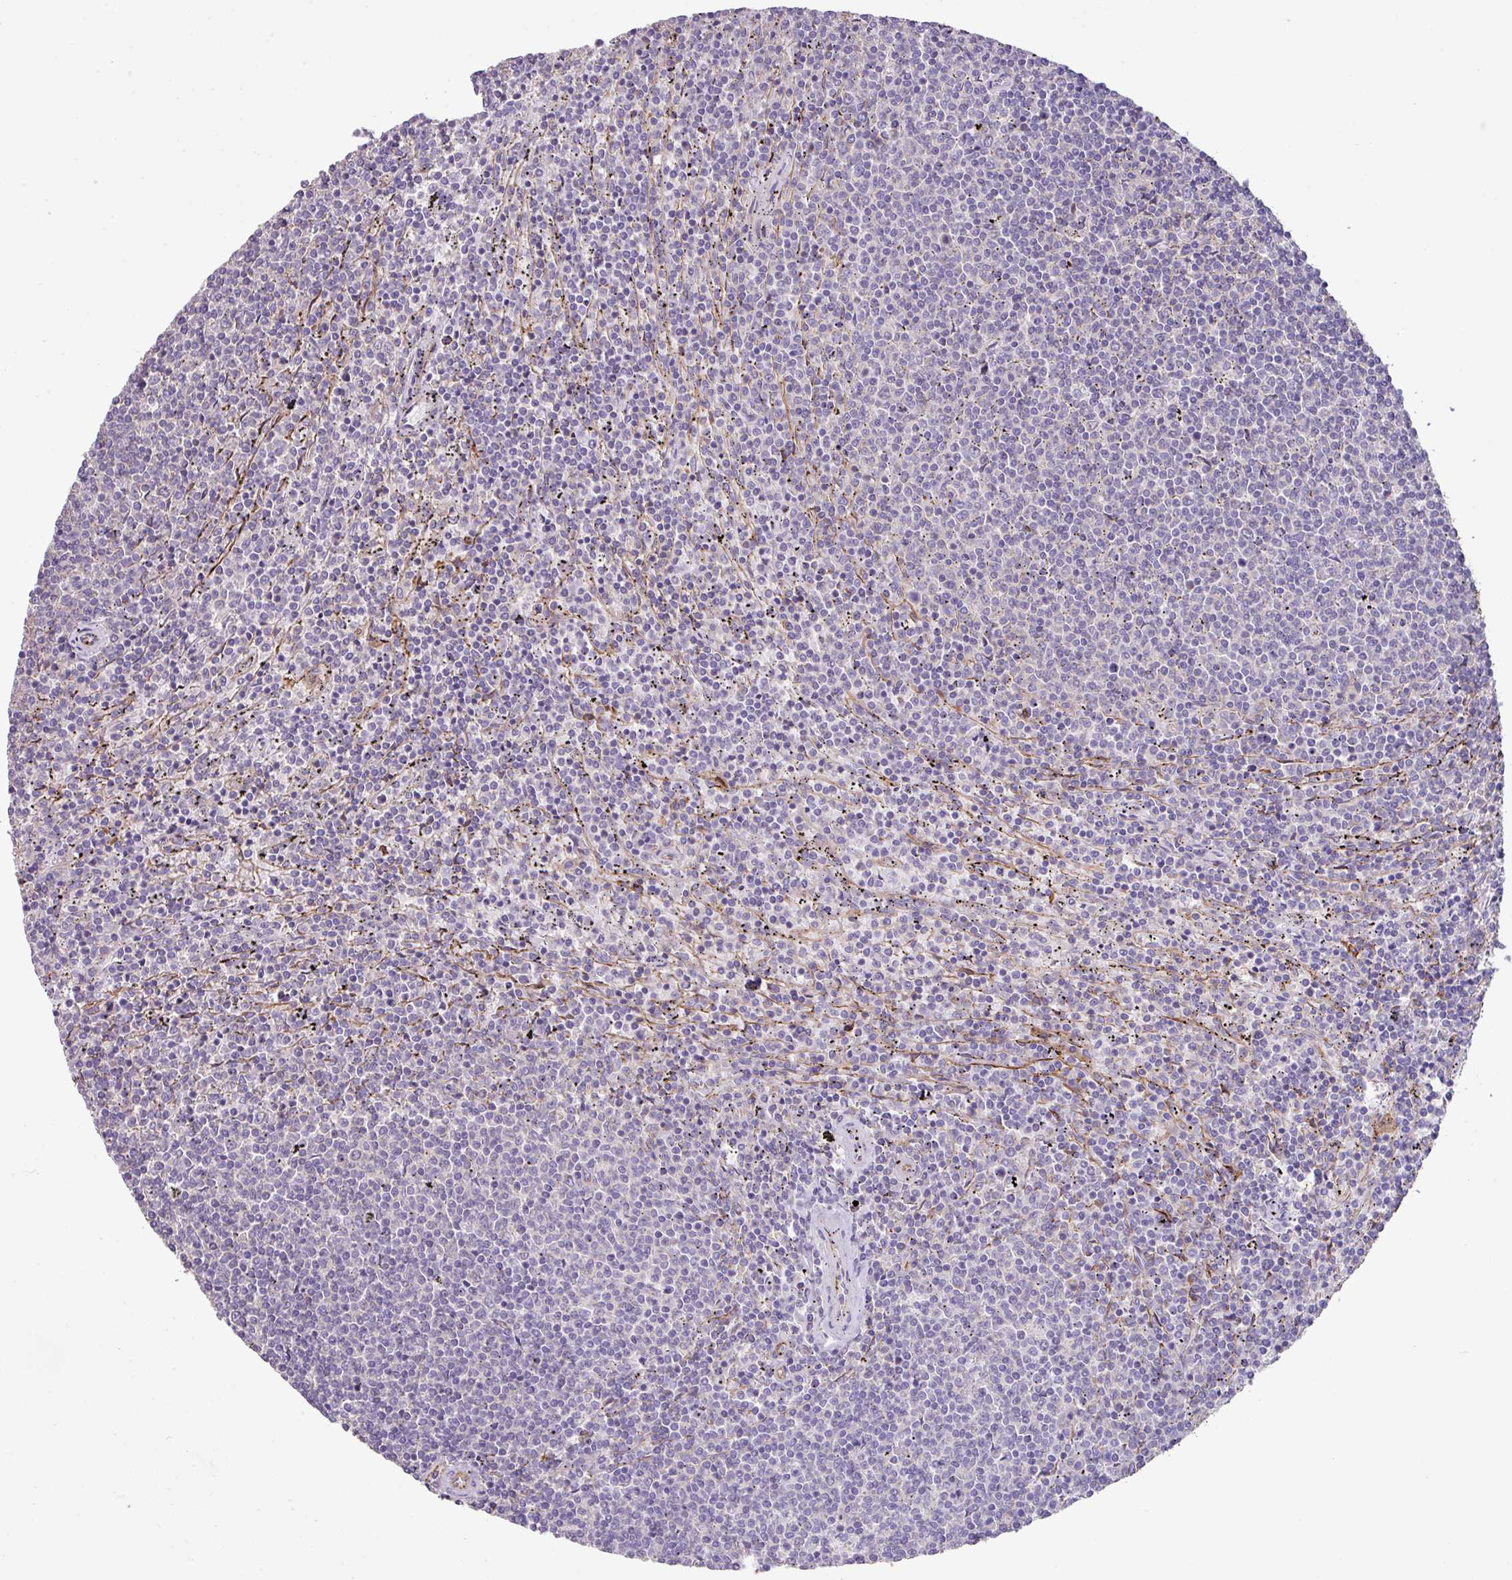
{"staining": {"intensity": "negative", "quantity": "none", "location": "none"}, "tissue": "lymphoma", "cell_type": "Tumor cells", "image_type": "cancer", "snomed": [{"axis": "morphology", "description": "Malignant lymphoma, non-Hodgkin's type, Low grade"}, {"axis": "topography", "description": "Spleen"}], "caption": "IHC histopathology image of neoplastic tissue: lymphoma stained with DAB demonstrates no significant protein staining in tumor cells.", "gene": "LRRC53", "patient": {"sex": "female", "age": 50}}